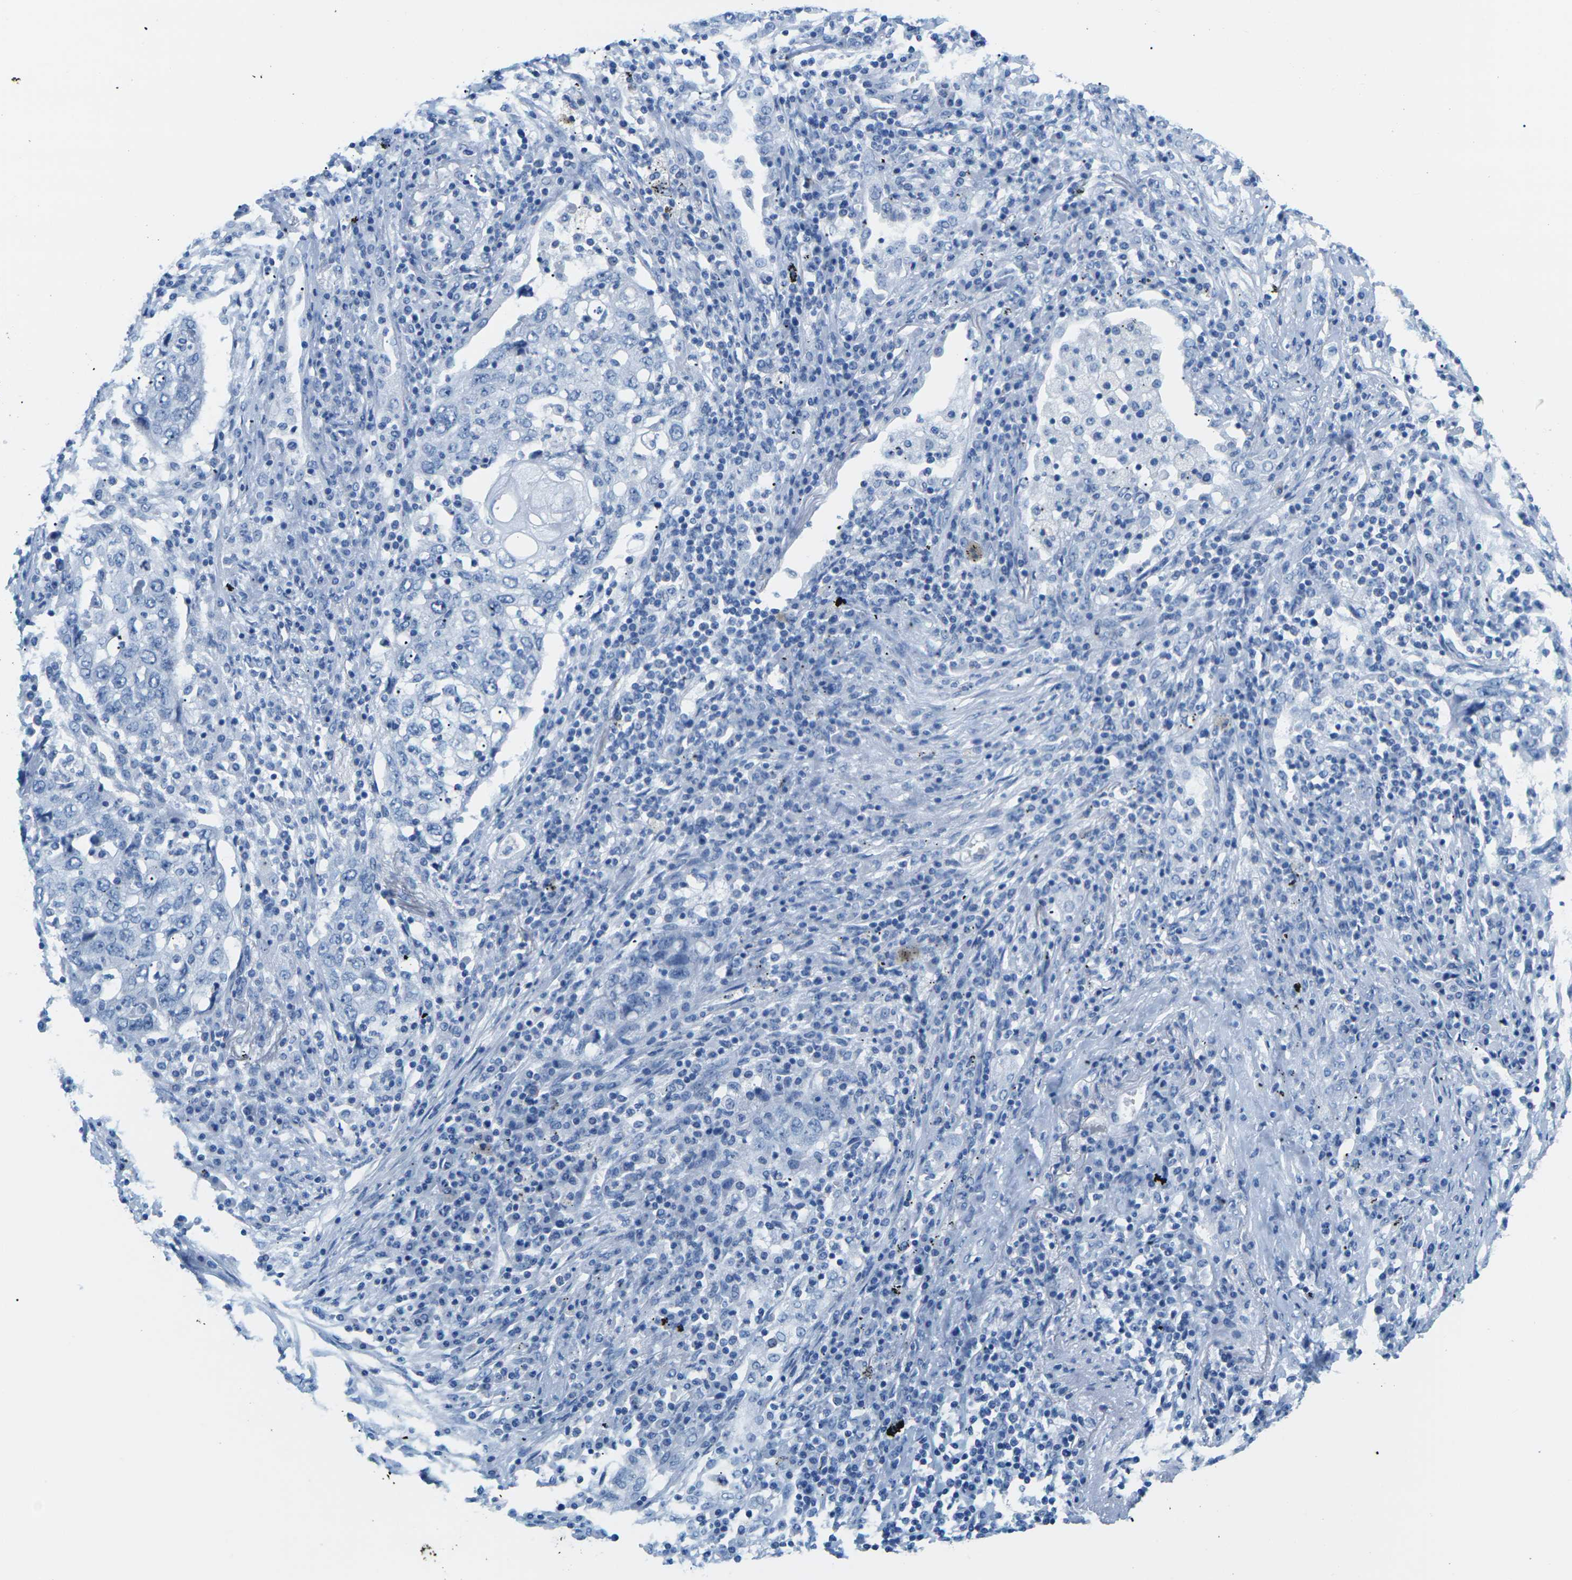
{"staining": {"intensity": "negative", "quantity": "none", "location": "none"}, "tissue": "lung cancer", "cell_type": "Tumor cells", "image_type": "cancer", "snomed": [{"axis": "morphology", "description": "Squamous cell carcinoma, NOS"}, {"axis": "topography", "description": "Lung"}], "caption": "This is an IHC micrograph of human lung squamous cell carcinoma. There is no staining in tumor cells.", "gene": "SLC12A1", "patient": {"sex": "female", "age": 63}}